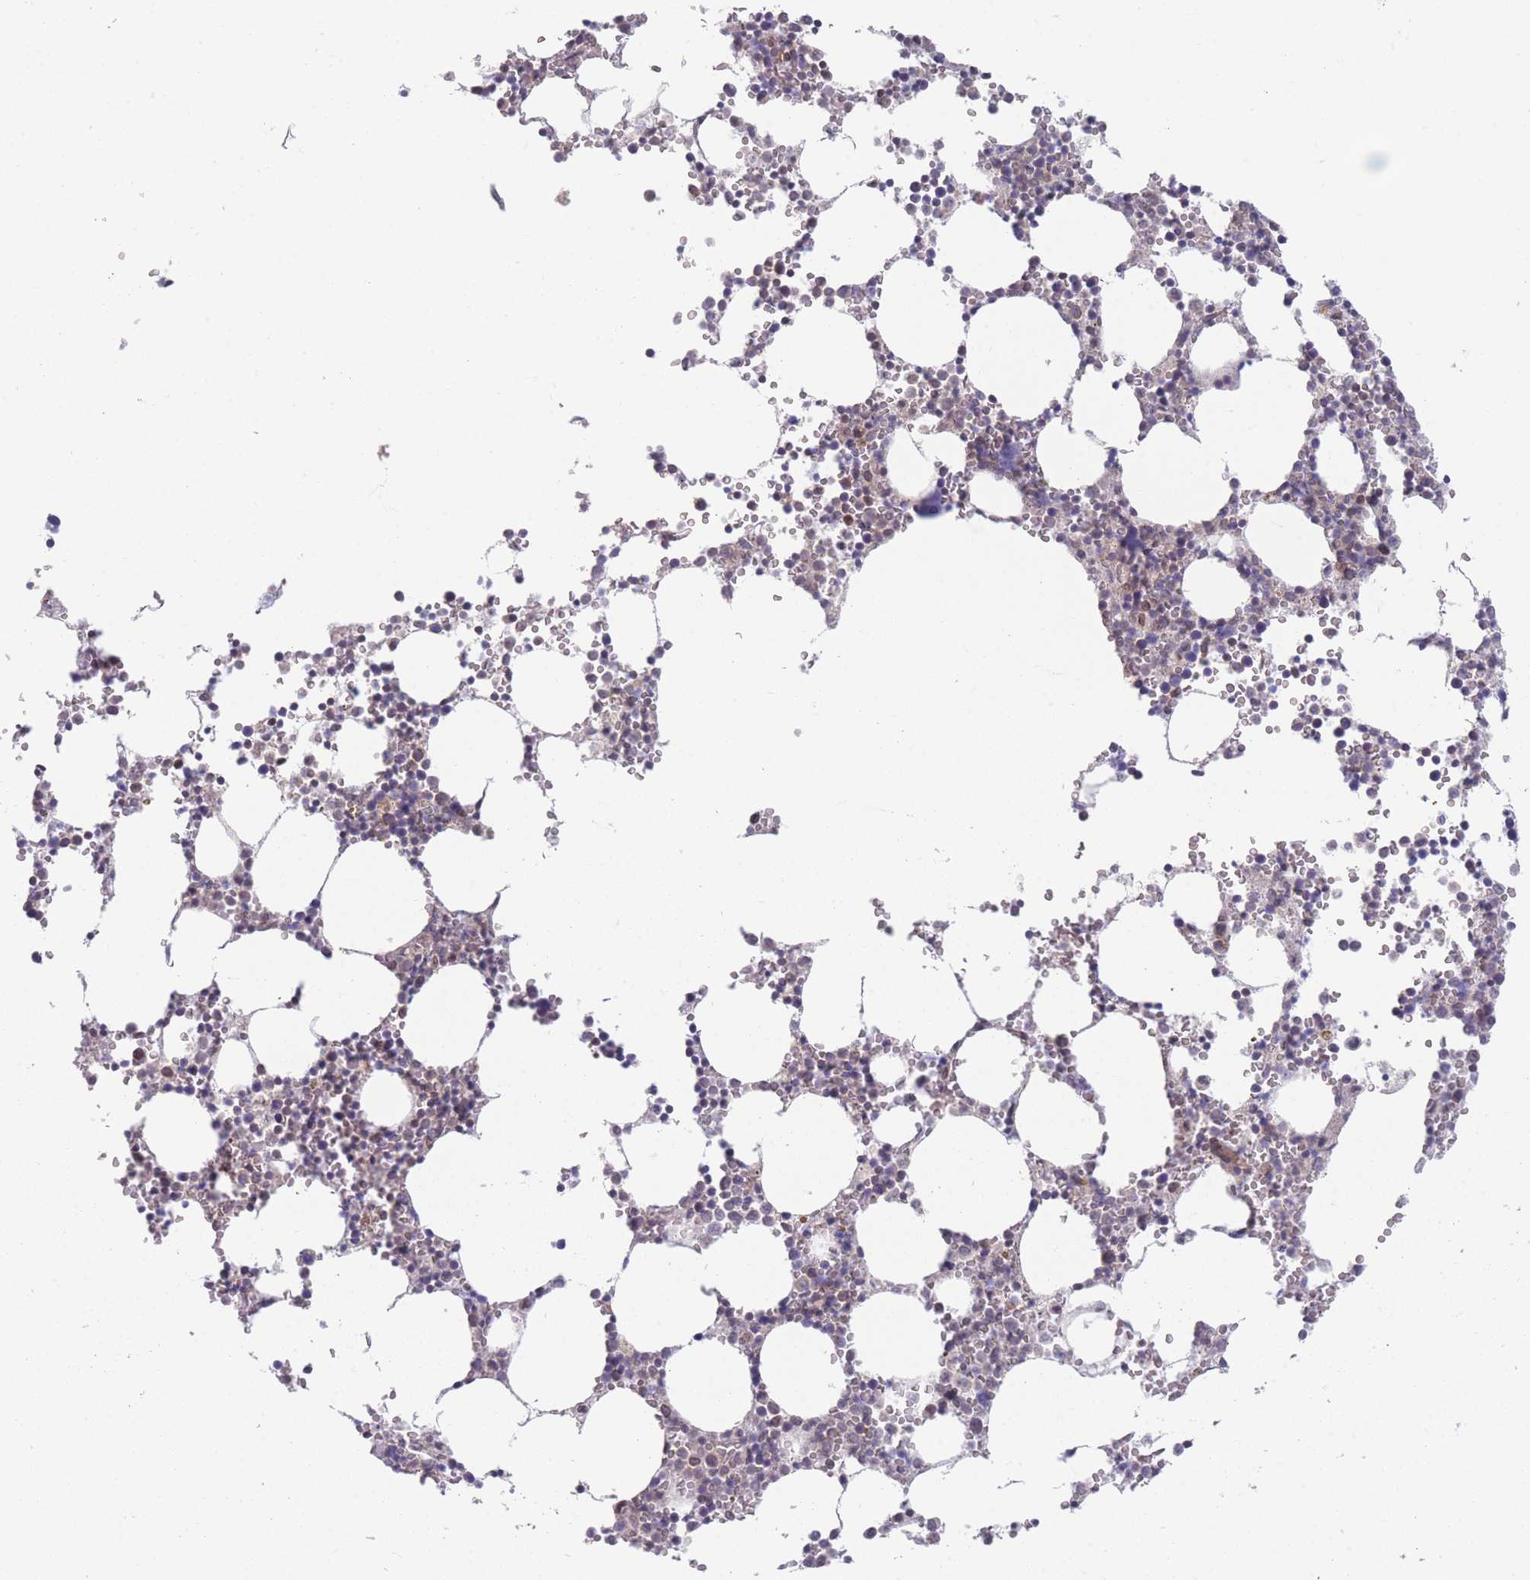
{"staining": {"intensity": "negative", "quantity": "none", "location": "none"}, "tissue": "bone marrow", "cell_type": "Hematopoietic cells", "image_type": "normal", "snomed": [{"axis": "morphology", "description": "Normal tissue, NOS"}, {"axis": "topography", "description": "Bone marrow"}], "caption": "A high-resolution photomicrograph shows immunohistochemistry staining of unremarkable bone marrow, which exhibits no significant staining in hematopoietic cells.", "gene": "VRK2", "patient": {"sex": "female", "age": 64}}